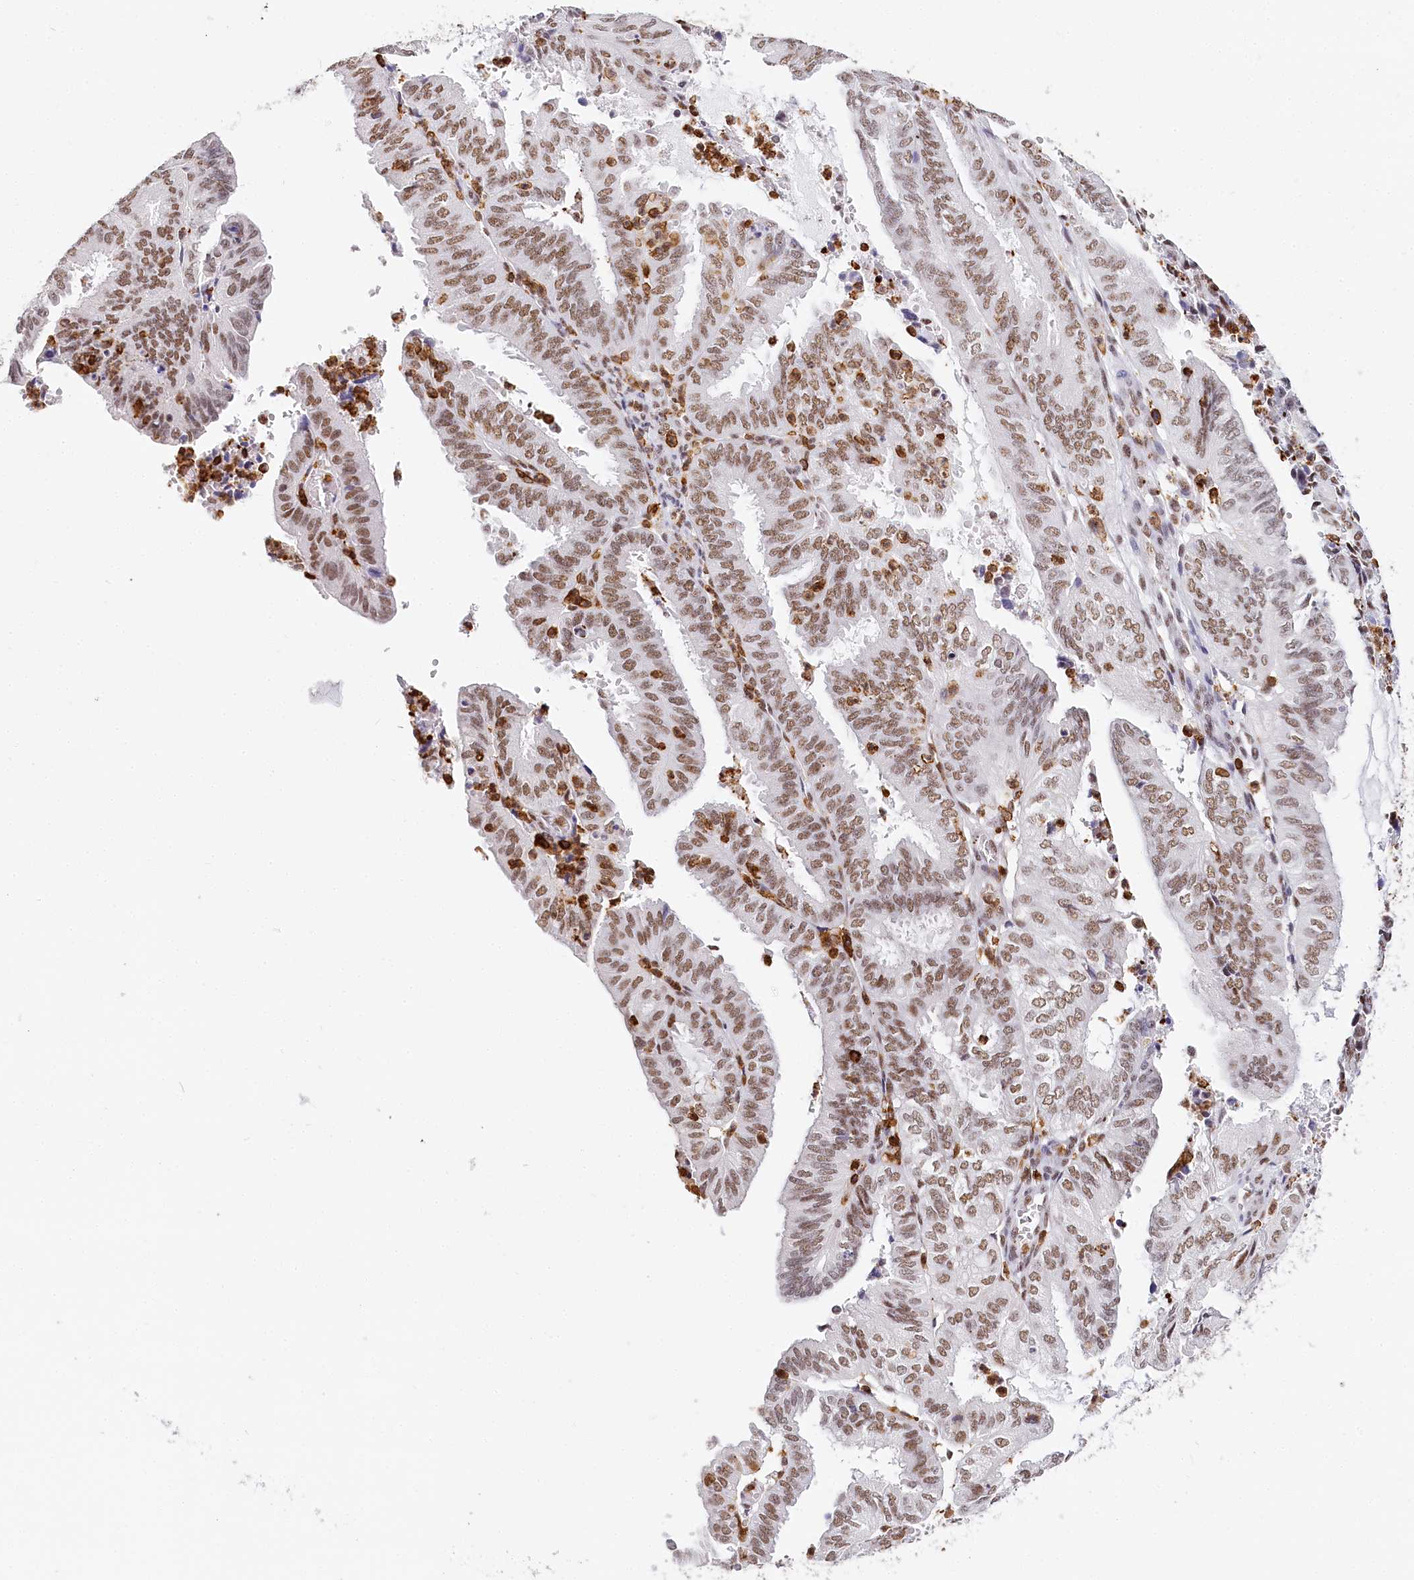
{"staining": {"intensity": "moderate", "quantity": ">75%", "location": "nuclear"}, "tissue": "endometrial cancer", "cell_type": "Tumor cells", "image_type": "cancer", "snomed": [{"axis": "morphology", "description": "Adenocarcinoma, NOS"}, {"axis": "topography", "description": "Uterus"}], "caption": "Immunohistochemistry of endometrial cancer exhibits medium levels of moderate nuclear expression in about >75% of tumor cells.", "gene": "BARD1", "patient": {"sex": "female", "age": 60}}